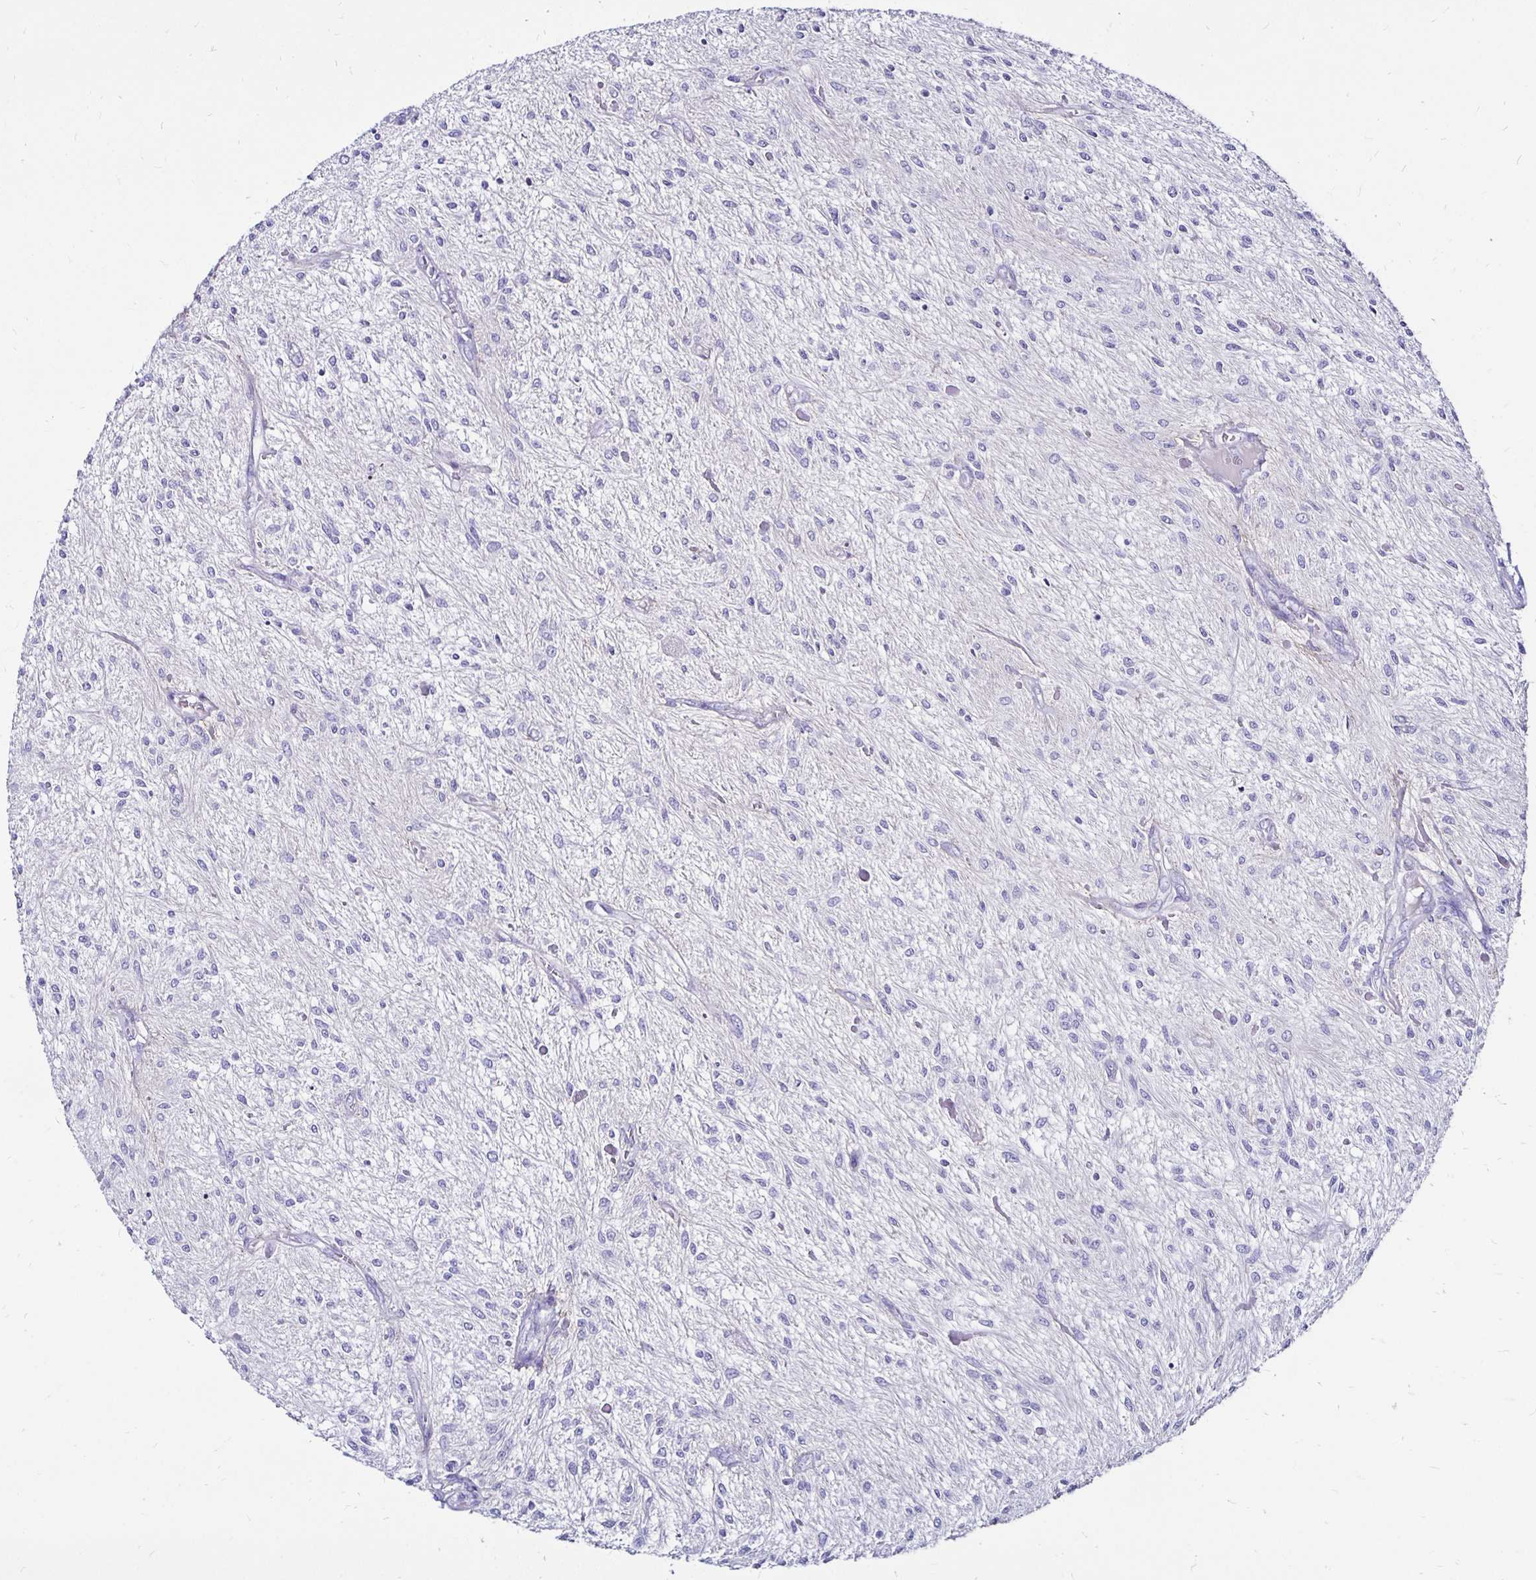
{"staining": {"intensity": "negative", "quantity": "none", "location": "none"}, "tissue": "glioma", "cell_type": "Tumor cells", "image_type": "cancer", "snomed": [{"axis": "morphology", "description": "Glioma, malignant, Low grade"}, {"axis": "topography", "description": "Cerebellum"}], "caption": "Tumor cells are negative for protein expression in human glioma.", "gene": "KCNT1", "patient": {"sex": "female", "age": 14}}